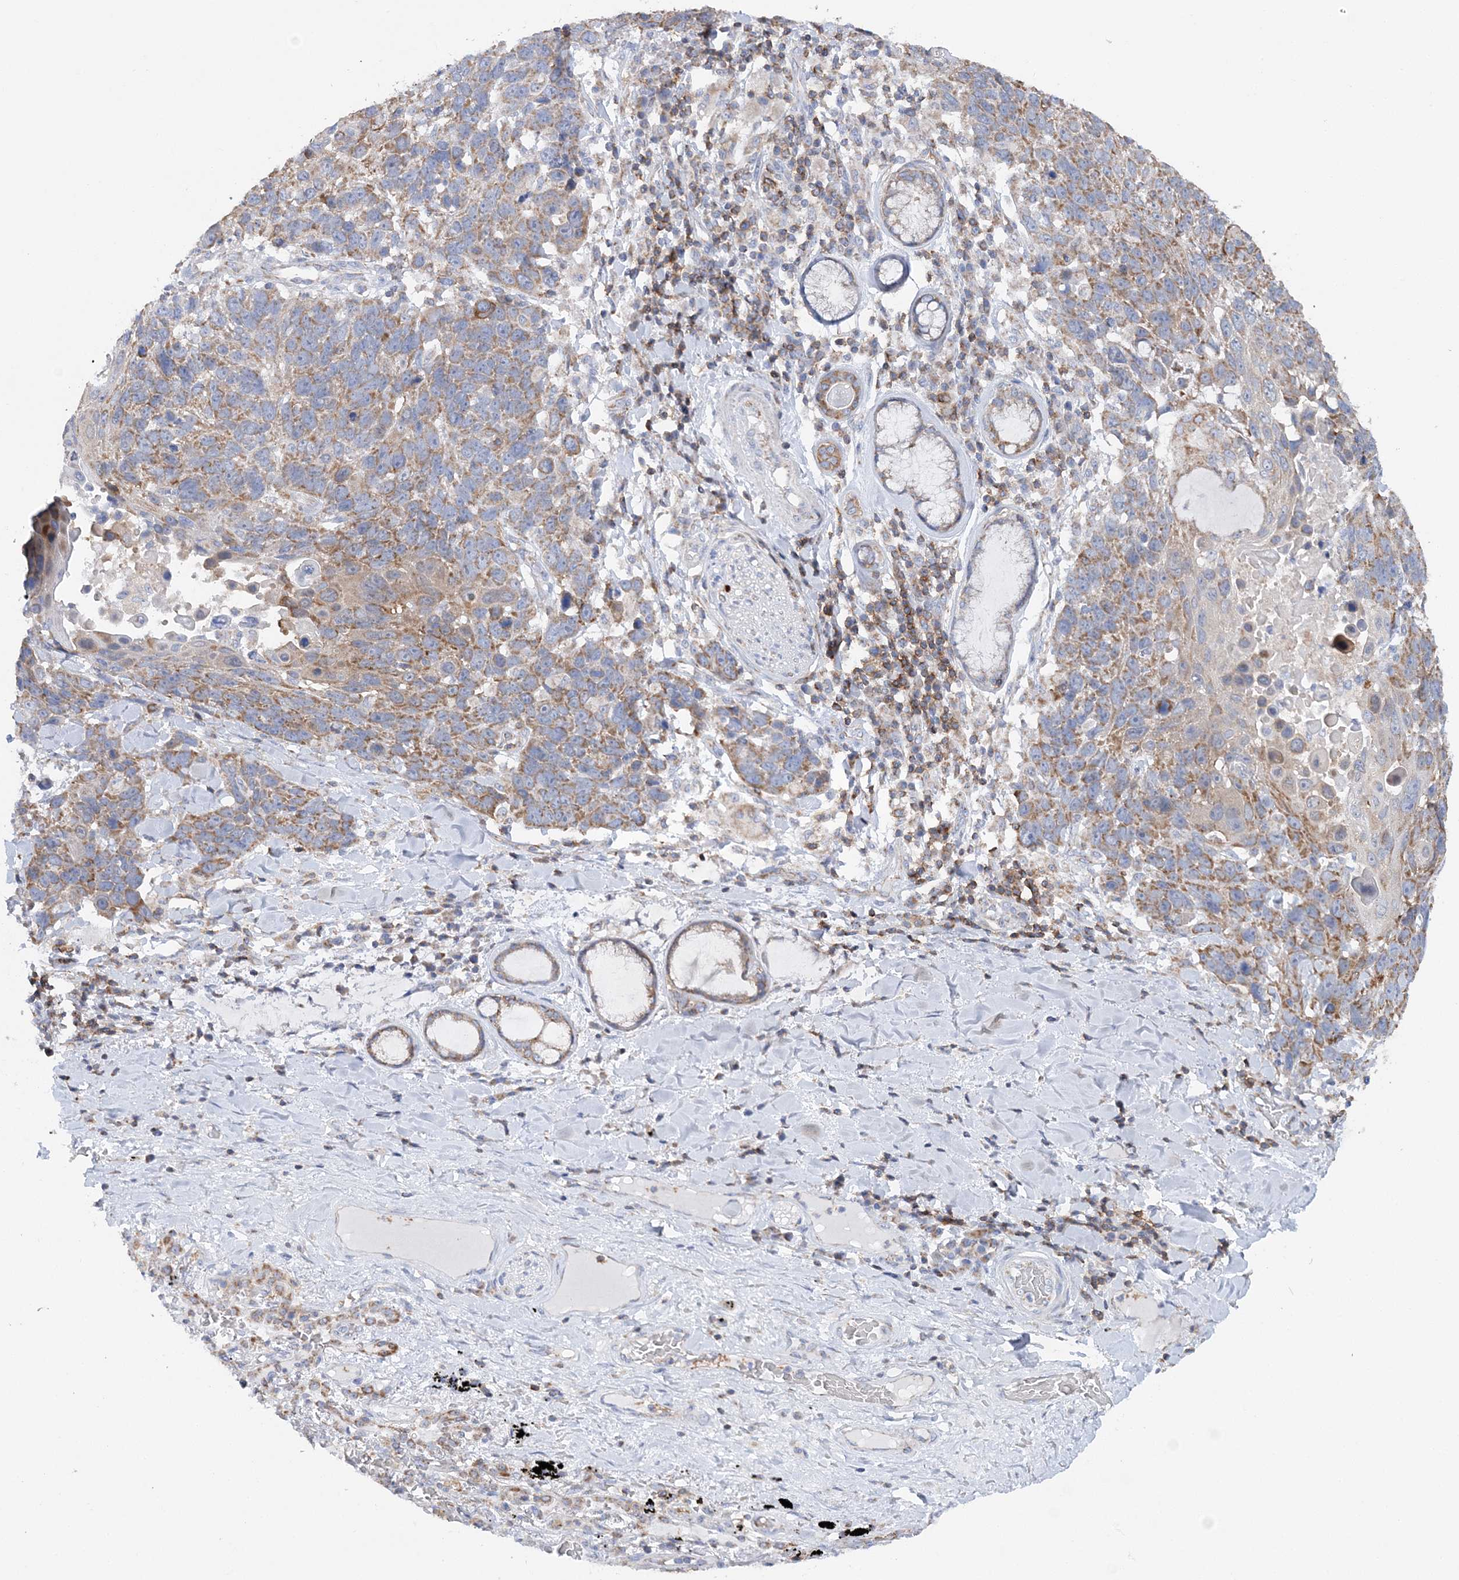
{"staining": {"intensity": "moderate", "quantity": ">75%", "location": "cytoplasmic/membranous"}, "tissue": "lung cancer", "cell_type": "Tumor cells", "image_type": "cancer", "snomed": [{"axis": "morphology", "description": "Squamous cell carcinoma, NOS"}, {"axis": "topography", "description": "Lung"}], "caption": "Immunohistochemistry staining of lung squamous cell carcinoma, which exhibits medium levels of moderate cytoplasmic/membranous staining in approximately >75% of tumor cells indicating moderate cytoplasmic/membranous protein staining. The staining was performed using DAB (brown) for protein detection and nuclei were counterstained in hematoxylin (blue).", "gene": "TTC32", "patient": {"sex": "male", "age": 66}}